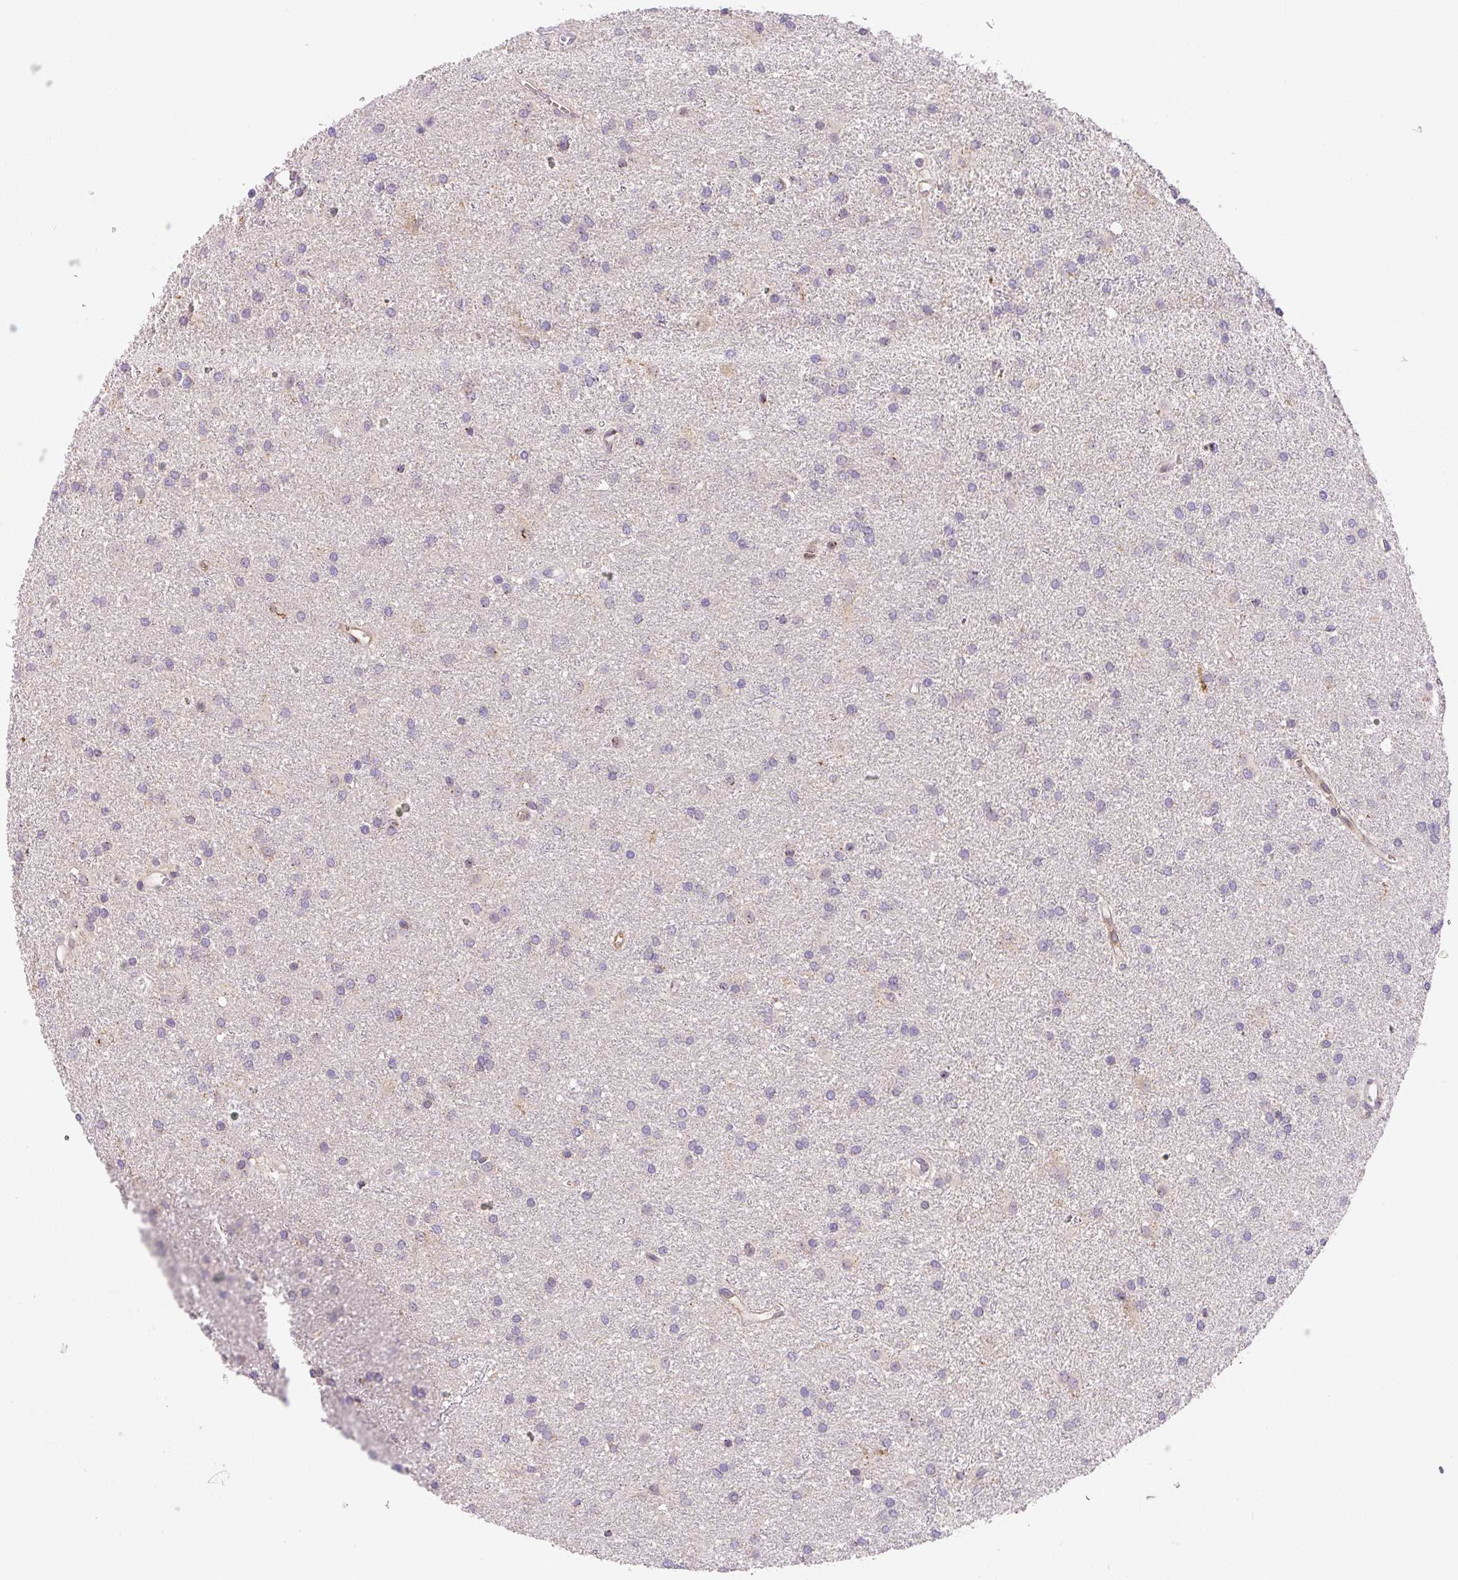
{"staining": {"intensity": "negative", "quantity": "none", "location": "none"}, "tissue": "glioma", "cell_type": "Tumor cells", "image_type": "cancer", "snomed": [{"axis": "morphology", "description": "Glioma, malignant, High grade"}, {"axis": "topography", "description": "Brain"}], "caption": "Histopathology image shows no significant protein staining in tumor cells of malignant glioma (high-grade).", "gene": "PLA2G4A", "patient": {"sex": "female", "age": 50}}